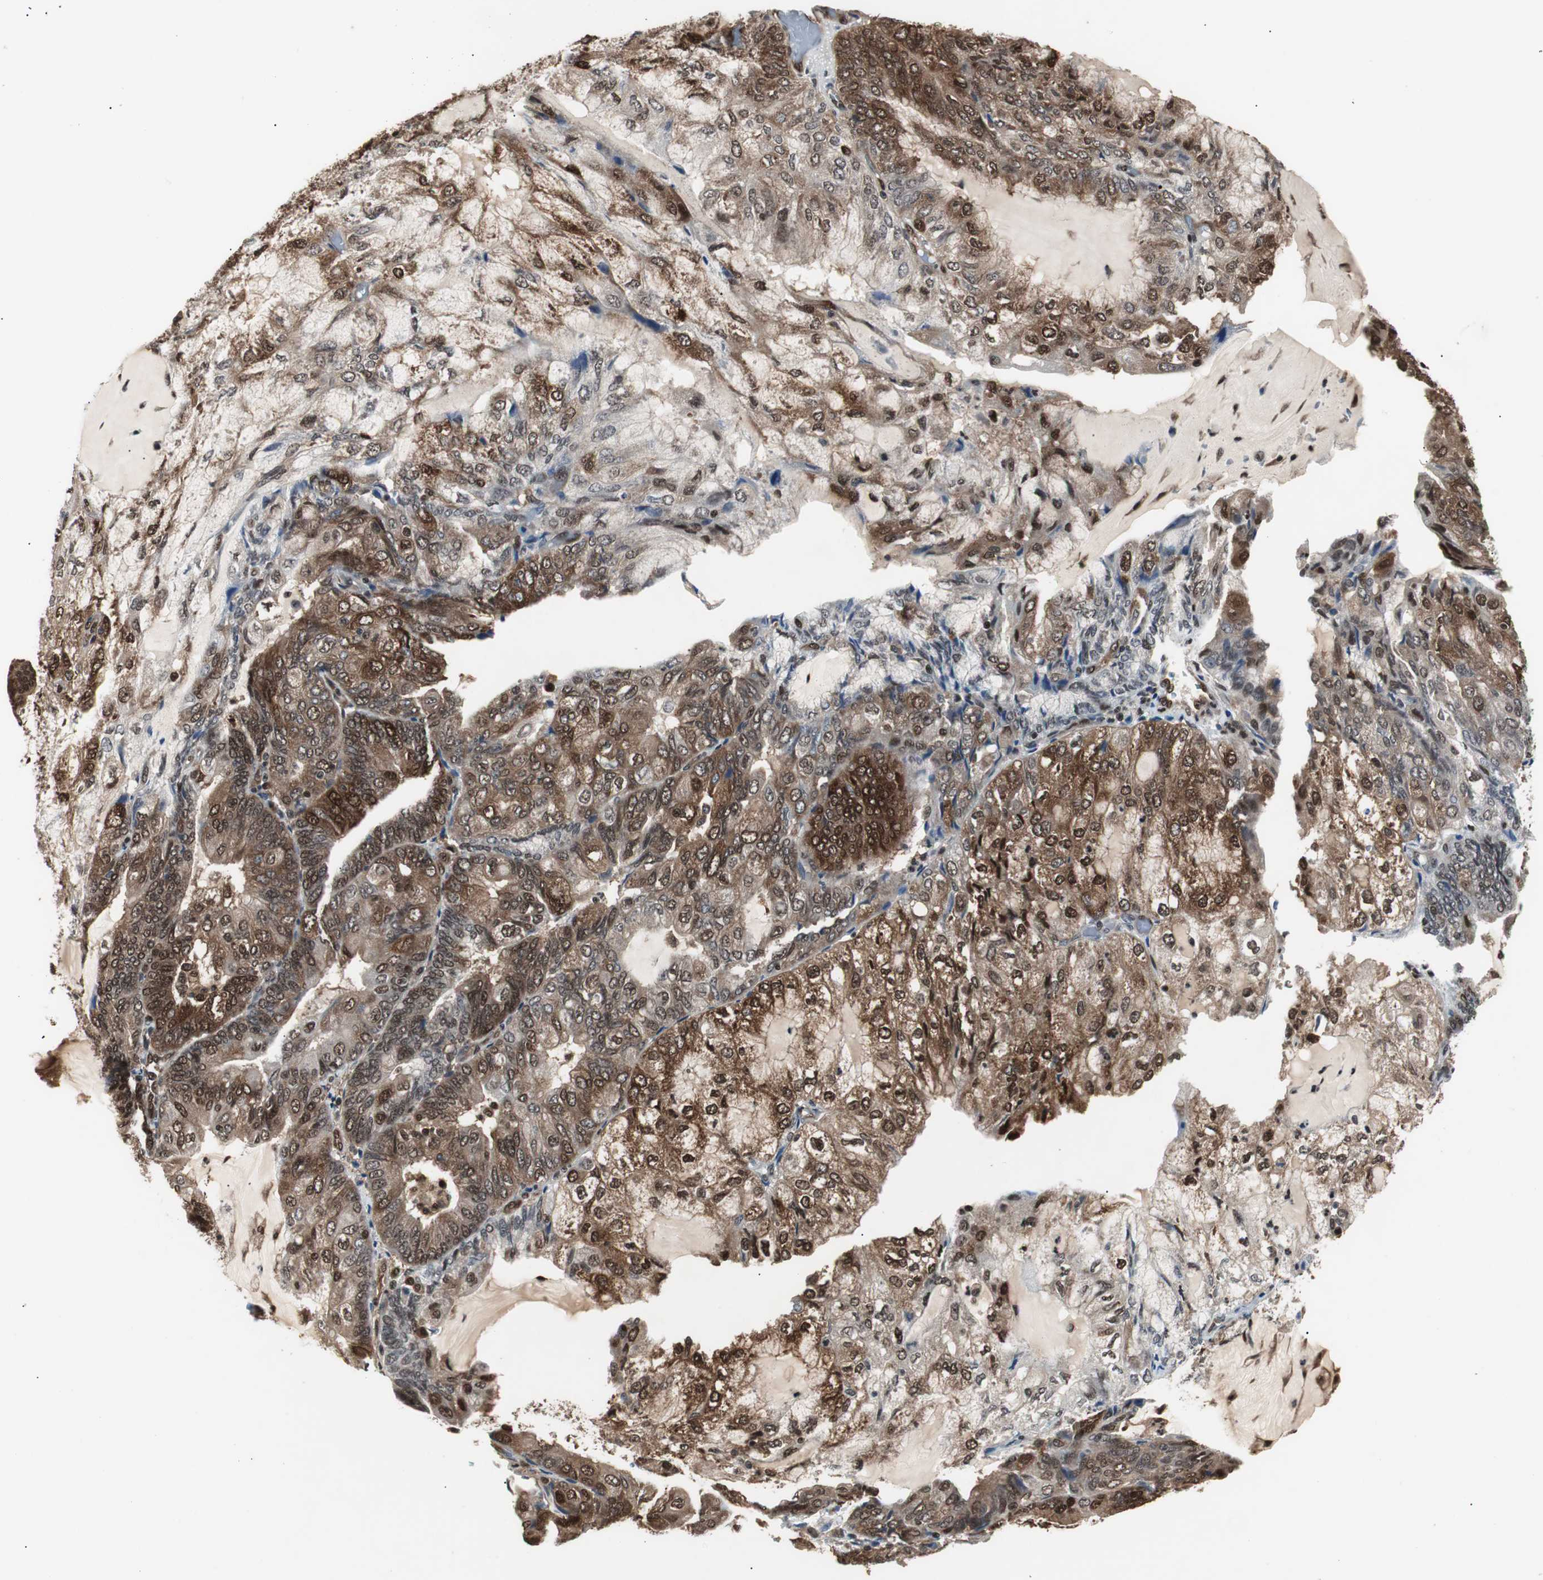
{"staining": {"intensity": "strong", "quantity": ">75%", "location": "cytoplasmic/membranous,nuclear"}, "tissue": "endometrial cancer", "cell_type": "Tumor cells", "image_type": "cancer", "snomed": [{"axis": "morphology", "description": "Adenocarcinoma, NOS"}, {"axis": "topography", "description": "Endometrium"}], "caption": "Endometrial adenocarcinoma stained with IHC demonstrates strong cytoplasmic/membranous and nuclear expression in approximately >75% of tumor cells.", "gene": "ACLY", "patient": {"sex": "female", "age": 81}}